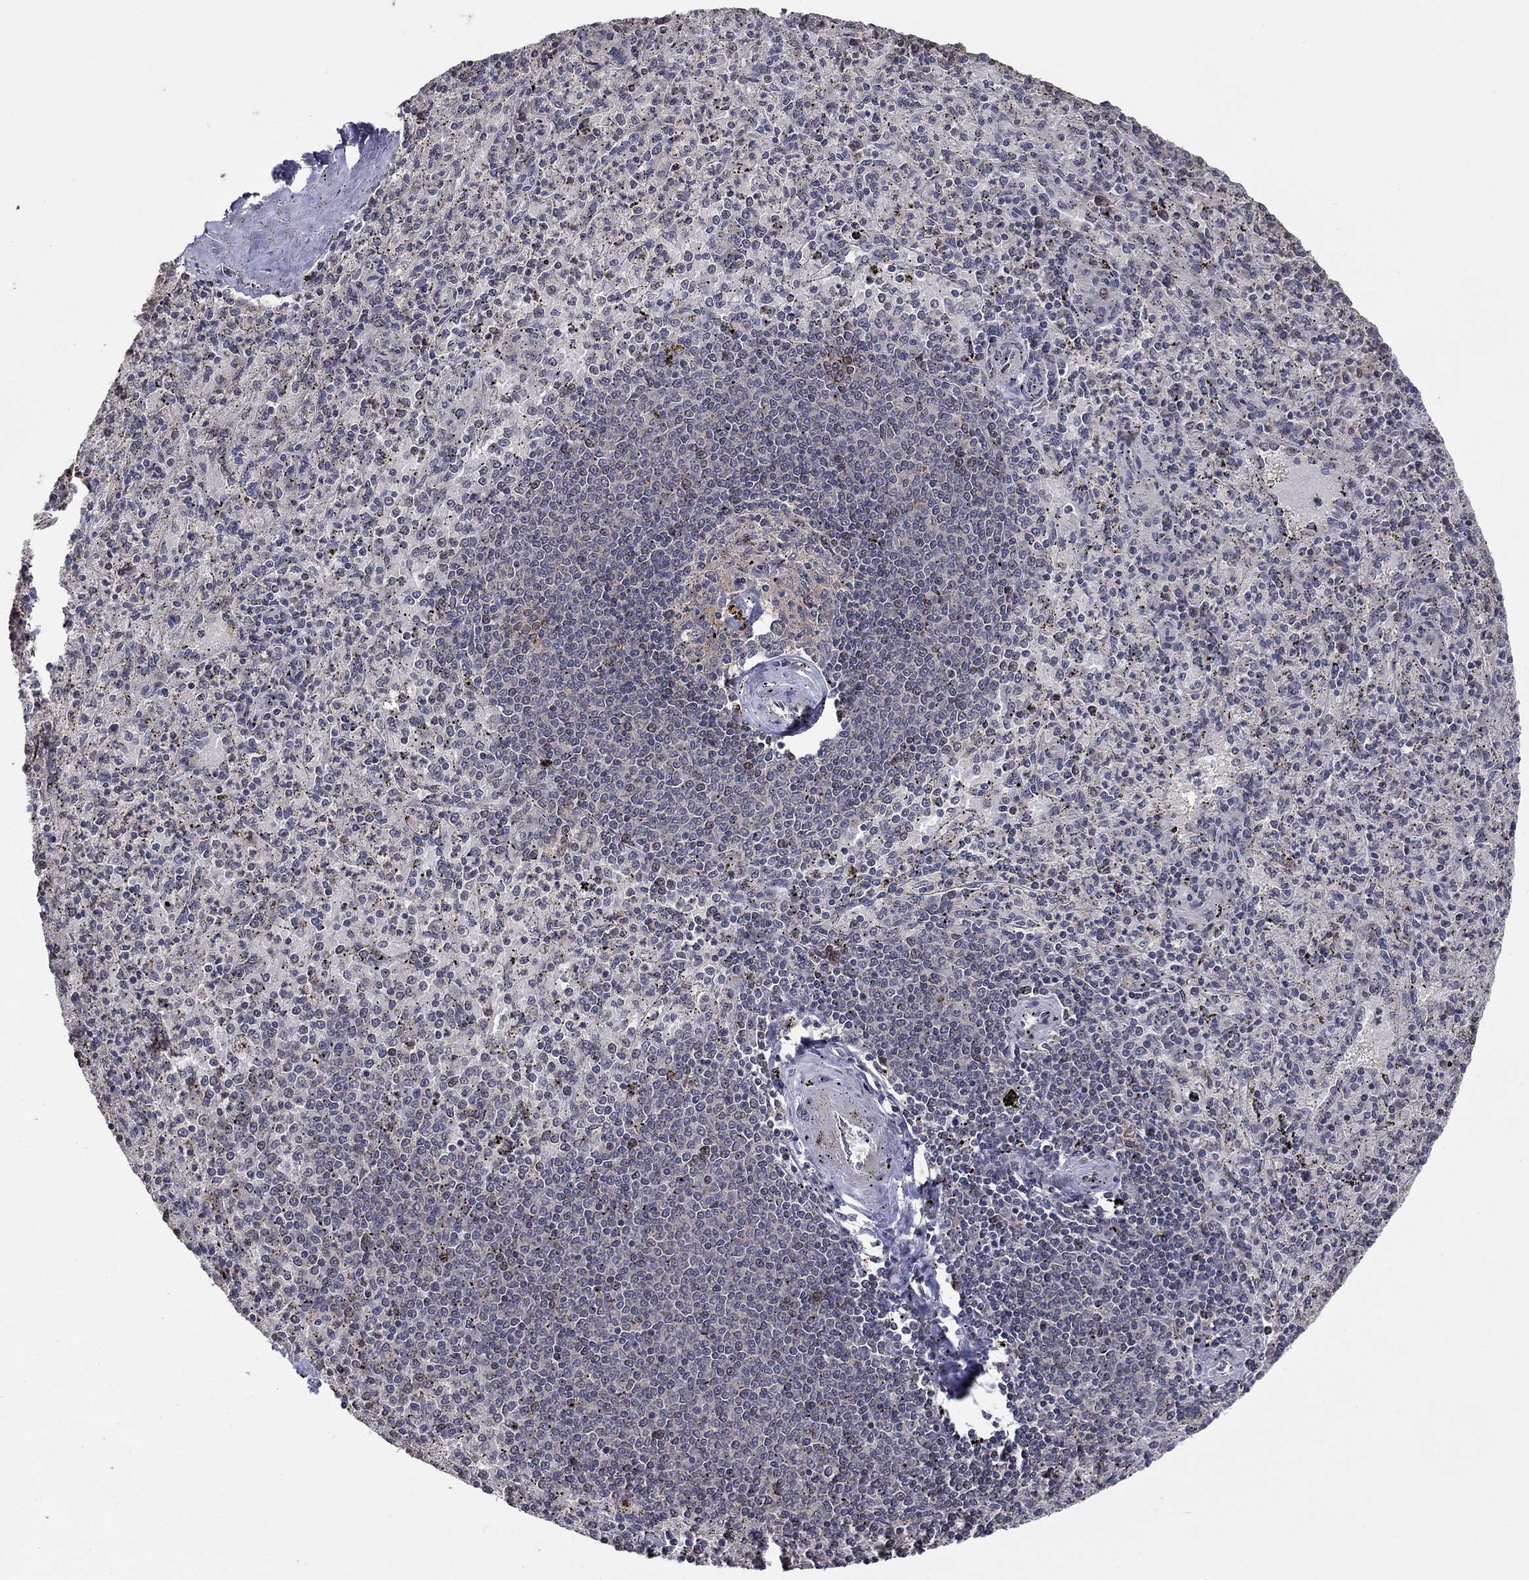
{"staining": {"intensity": "negative", "quantity": "none", "location": "none"}, "tissue": "spleen", "cell_type": "Cells in red pulp", "image_type": "normal", "snomed": [{"axis": "morphology", "description": "Normal tissue, NOS"}, {"axis": "topography", "description": "Spleen"}], "caption": "The photomicrograph reveals no significant staining in cells in red pulp of spleen.", "gene": "LPCAT4", "patient": {"sex": "male", "age": 60}}